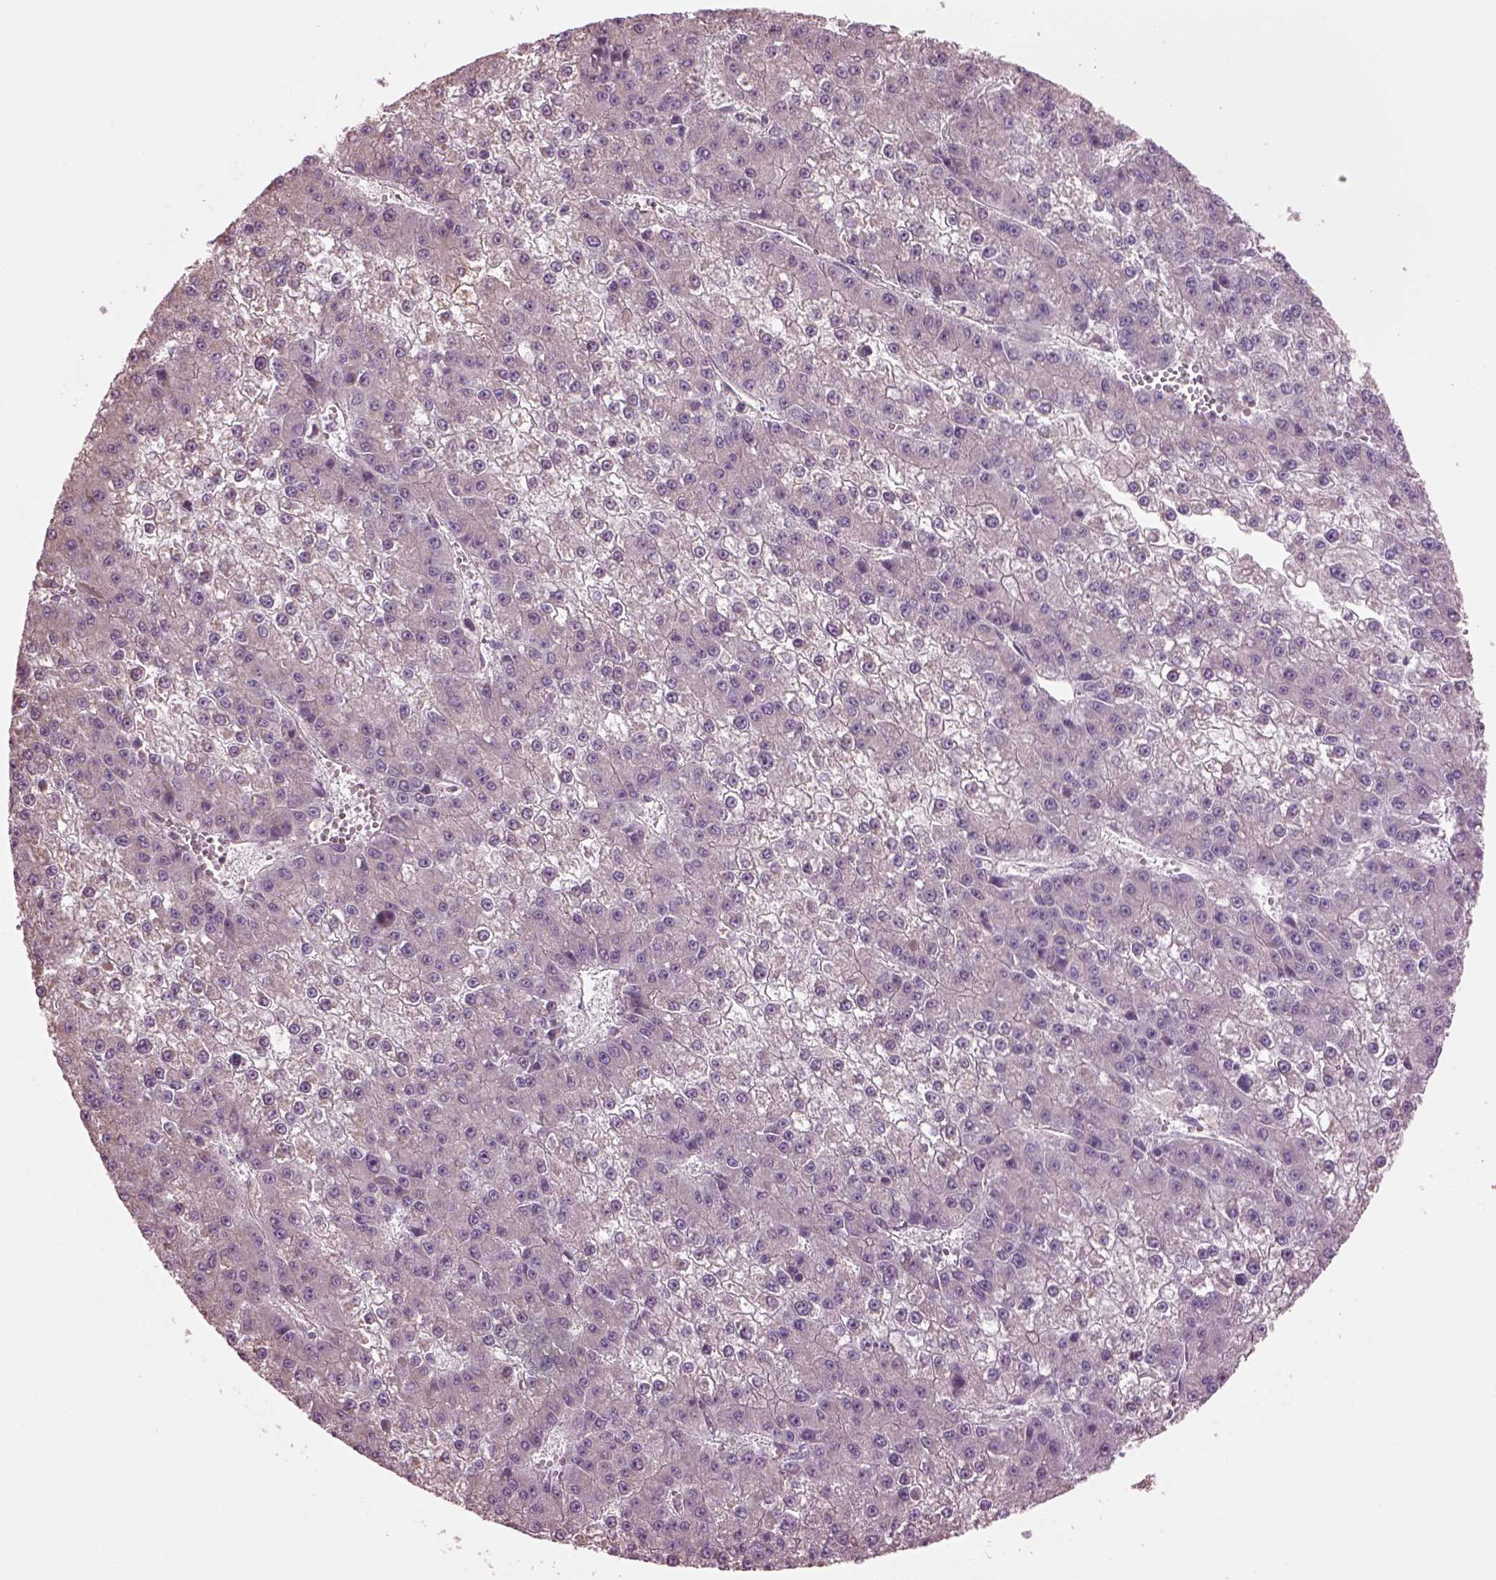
{"staining": {"intensity": "negative", "quantity": "none", "location": "none"}, "tissue": "liver cancer", "cell_type": "Tumor cells", "image_type": "cancer", "snomed": [{"axis": "morphology", "description": "Carcinoma, Hepatocellular, NOS"}, {"axis": "topography", "description": "Liver"}], "caption": "DAB immunohistochemical staining of hepatocellular carcinoma (liver) displays no significant positivity in tumor cells. Nuclei are stained in blue.", "gene": "SPATA7", "patient": {"sex": "female", "age": 73}}